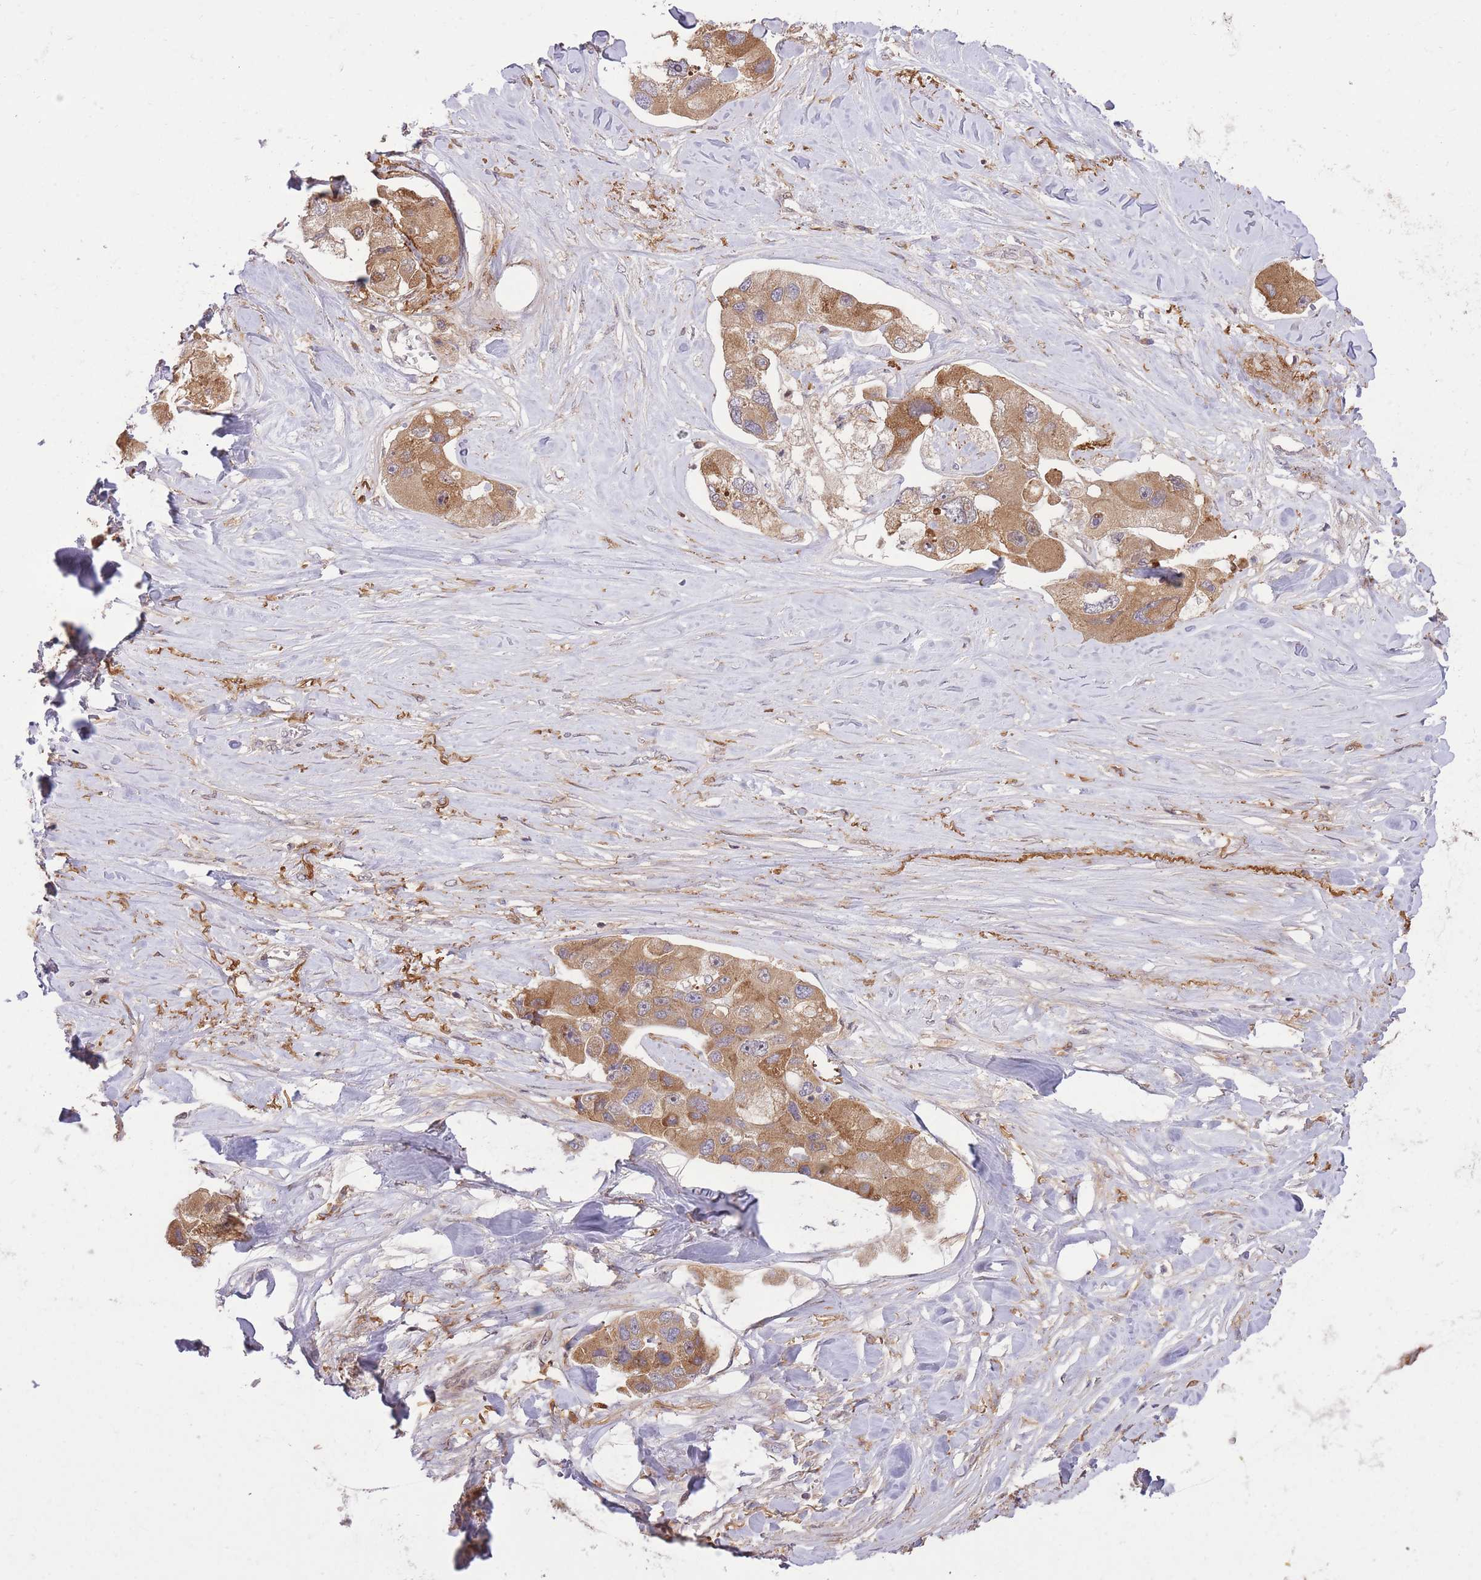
{"staining": {"intensity": "moderate", "quantity": ">75%", "location": "cytoplasmic/membranous"}, "tissue": "lung cancer", "cell_type": "Tumor cells", "image_type": "cancer", "snomed": [{"axis": "morphology", "description": "Adenocarcinoma, NOS"}, {"axis": "topography", "description": "Lung"}], "caption": "This histopathology image exhibits immunohistochemistry staining of adenocarcinoma (lung), with medium moderate cytoplasmic/membranous positivity in approximately >75% of tumor cells.", "gene": "ZNF391", "patient": {"sex": "female", "age": 54}}